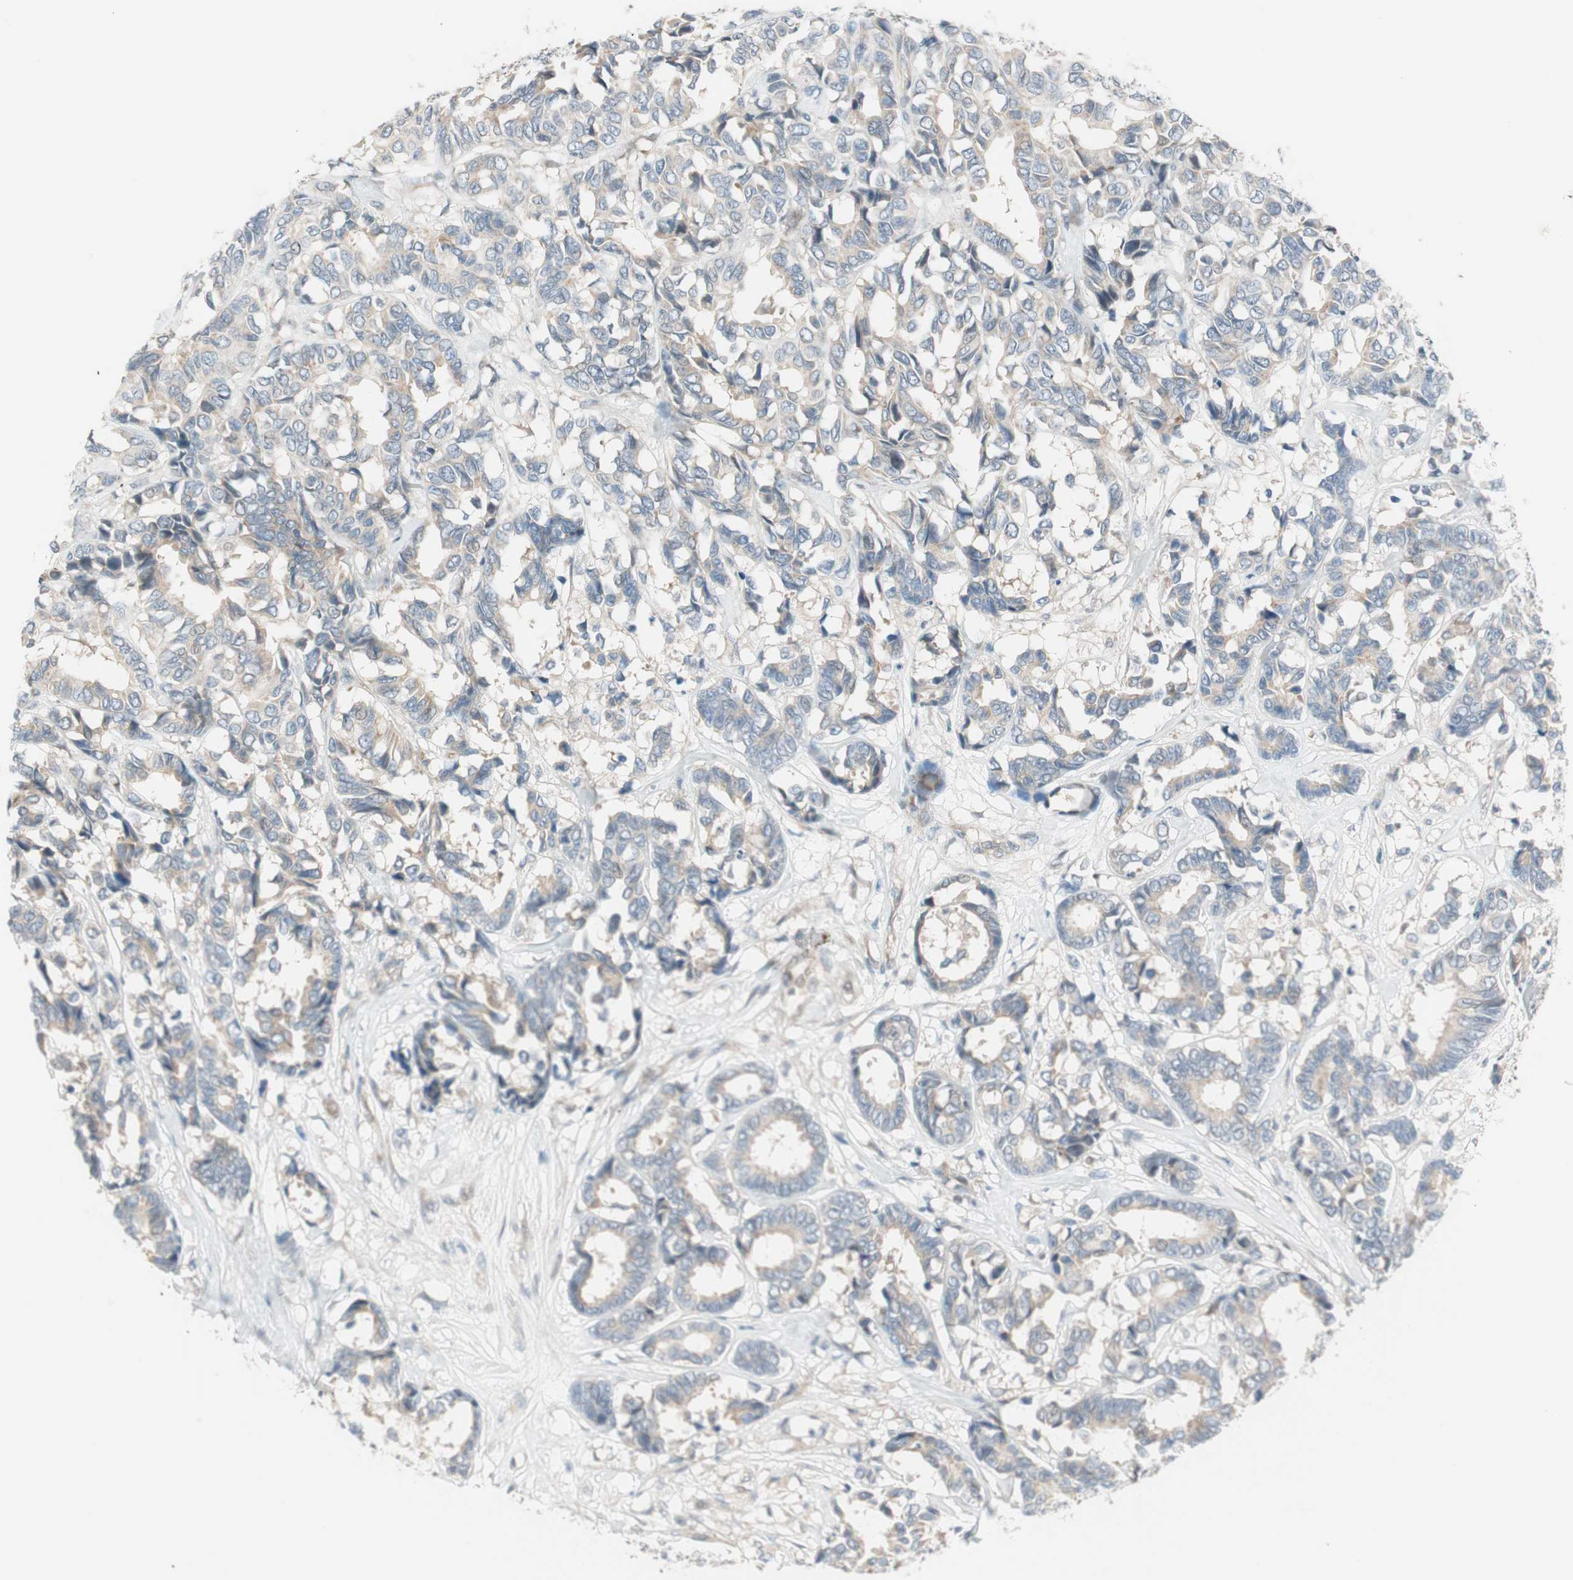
{"staining": {"intensity": "weak", "quantity": ">75%", "location": "cytoplasmic/membranous"}, "tissue": "breast cancer", "cell_type": "Tumor cells", "image_type": "cancer", "snomed": [{"axis": "morphology", "description": "Duct carcinoma"}, {"axis": "topography", "description": "Breast"}], "caption": "Immunohistochemistry (IHC) of invasive ductal carcinoma (breast) displays low levels of weak cytoplasmic/membranous expression in approximately >75% of tumor cells. The staining was performed using DAB (3,3'-diaminobenzidine), with brown indicating positive protein expression. Nuclei are stained blue with hematoxylin.", "gene": "CGRRF1", "patient": {"sex": "female", "age": 87}}